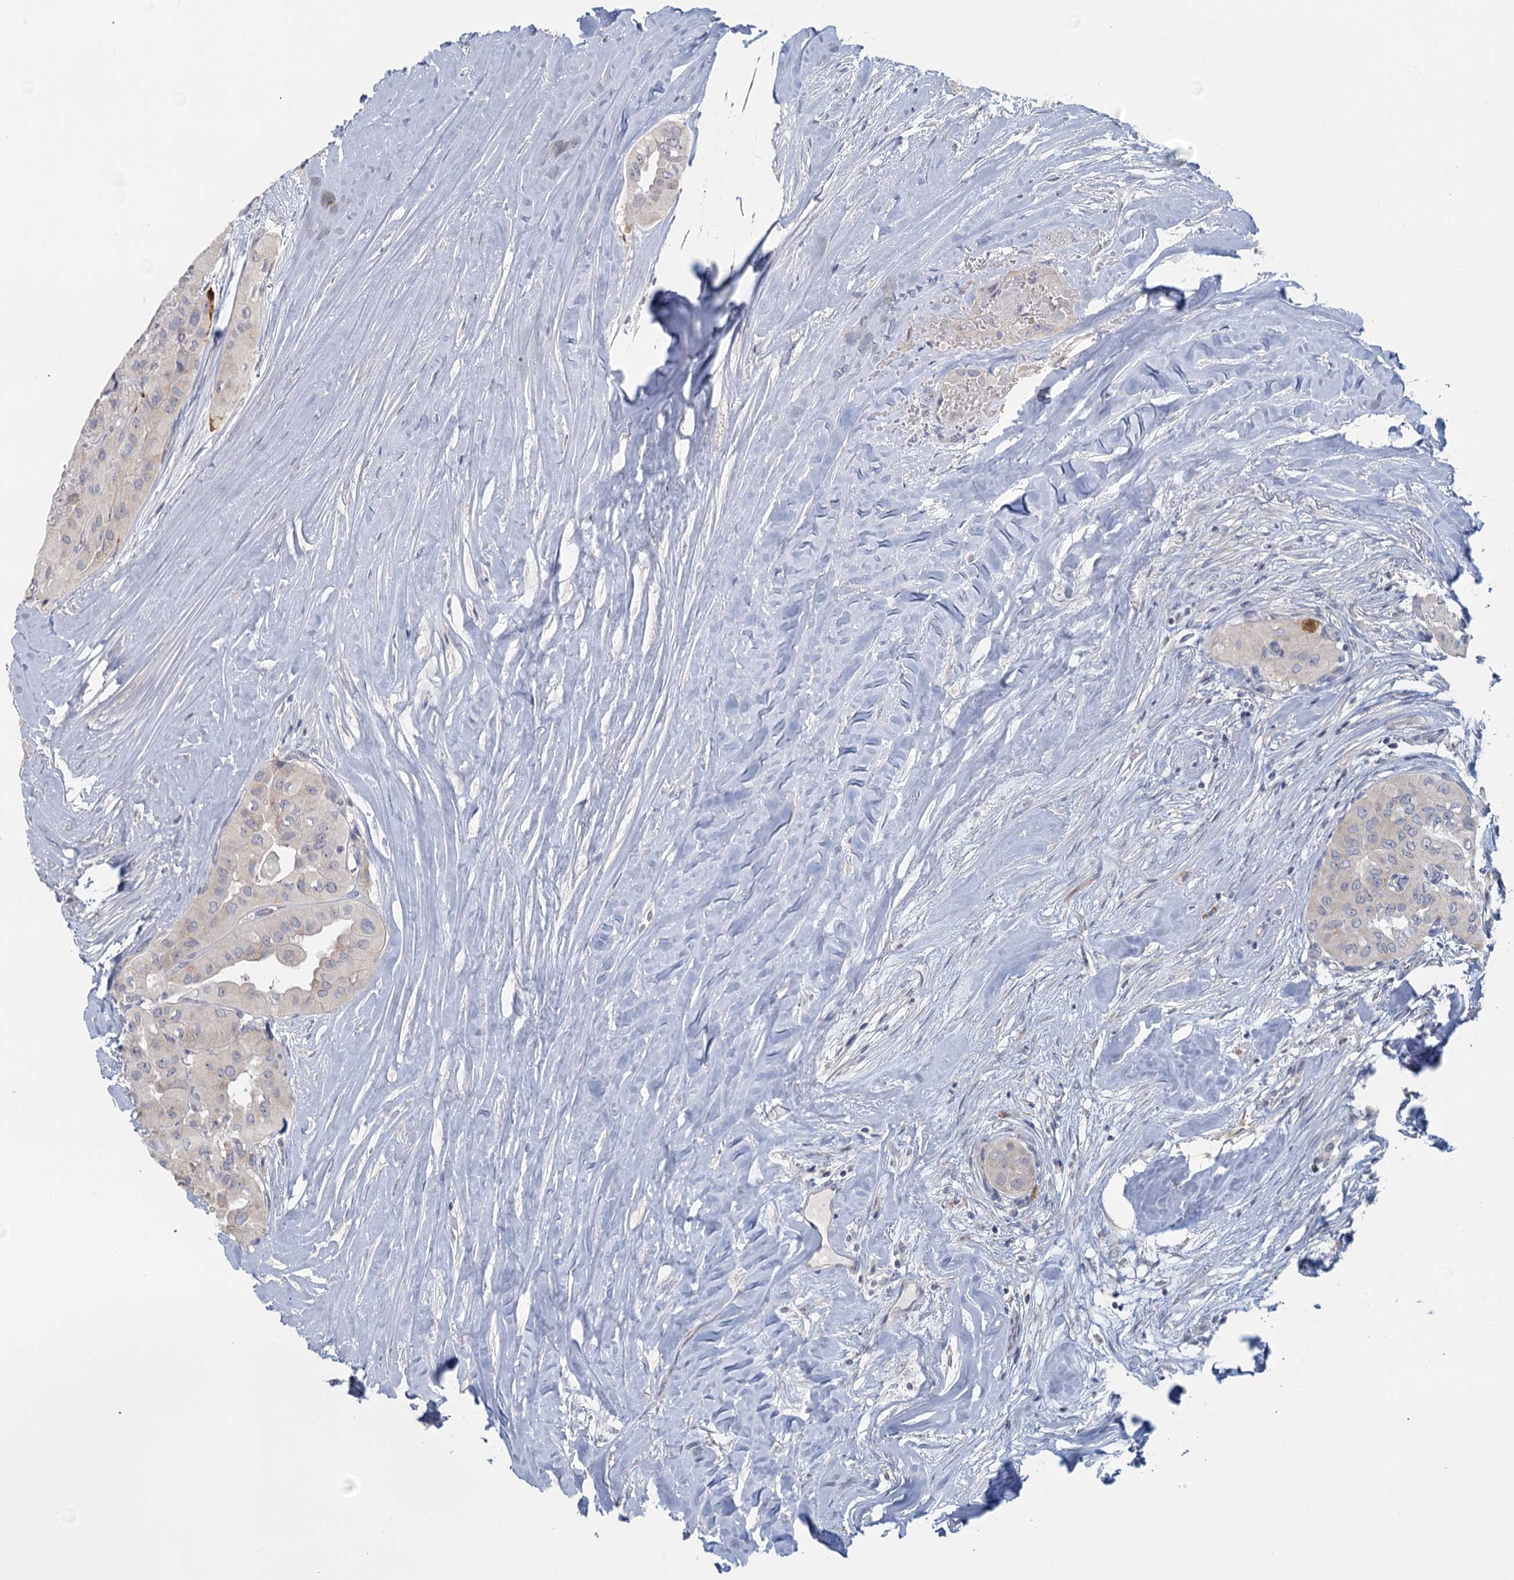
{"staining": {"intensity": "negative", "quantity": "none", "location": "none"}, "tissue": "thyroid cancer", "cell_type": "Tumor cells", "image_type": "cancer", "snomed": [{"axis": "morphology", "description": "Papillary adenocarcinoma, NOS"}, {"axis": "topography", "description": "Thyroid gland"}], "caption": "Micrograph shows no significant protein expression in tumor cells of thyroid cancer (papillary adenocarcinoma). (IHC, brightfield microscopy, high magnification).", "gene": "MYO7B", "patient": {"sex": "female", "age": 59}}